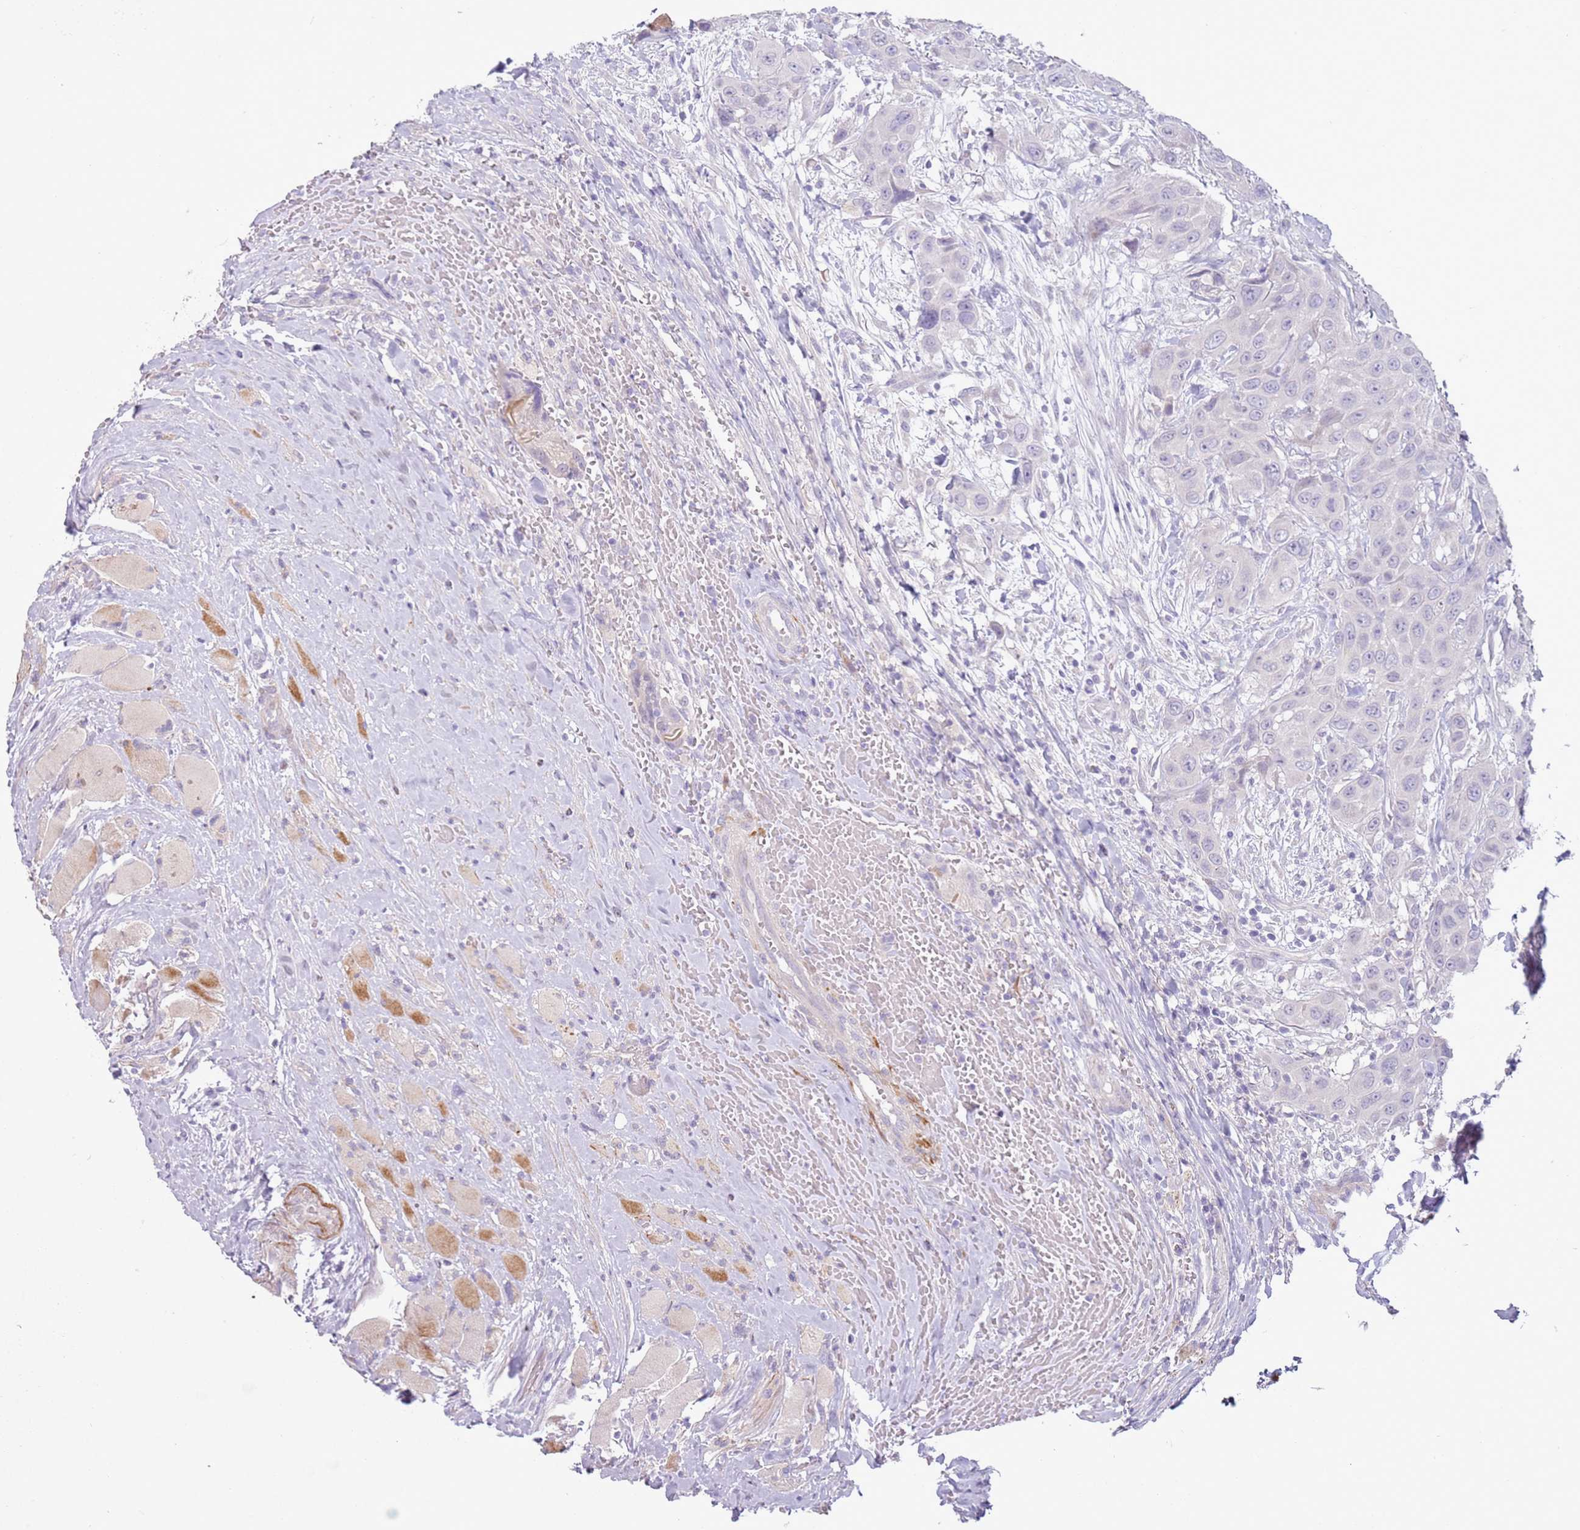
{"staining": {"intensity": "negative", "quantity": "none", "location": "none"}, "tissue": "head and neck cancer", "cell_type": "Tumor cells", "image_type": "cancer", "snomed": [{"axis": "morphology", "description": "Squamous cell carcinoma, NOS"}, {"axis": "topography", "description": "Head-Neck"}], "caption": "Immunohistochemistry of squamous cell carcinoma (head and neck) reveals no staining in tumor cells. (Immunohistochemistry (ihc), brightfield microscopy, high magnification).", "gene": "ZNF239", "patient": {"sex": "male", "age": 81}}